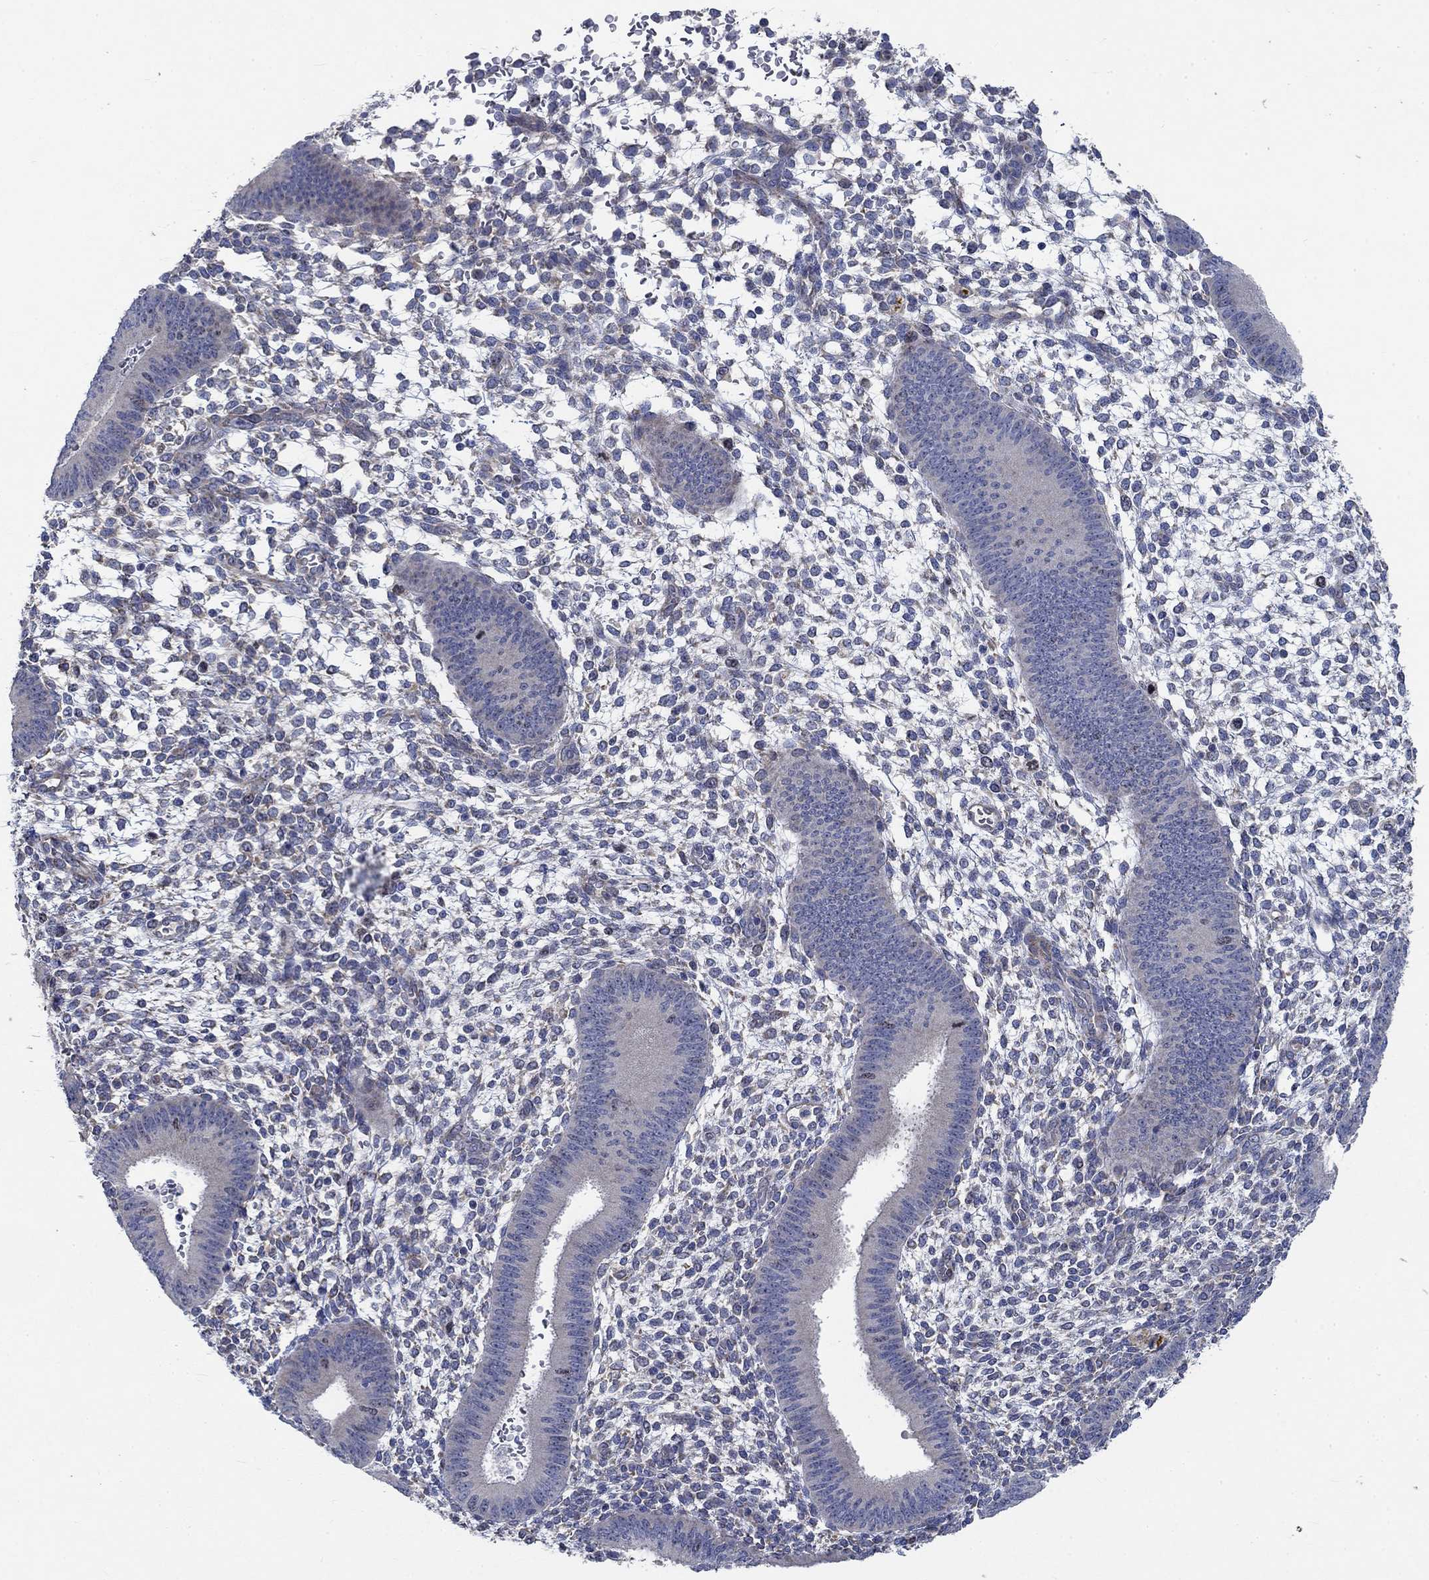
{"staining": {"intensity": "negative", "quantity": "none", "location": "none"}, "tissue": "endometrium", "cell_type": "Cells in endometrial stroma", "image_type": "normal", "snomed": [{"axis": "morphology", "description": "Normal tissue, NOS"}, {"axis": "topography", "description": "Endometrium"}], "caption": "Cells in endometrial stroma are negative for protein expression in normal human endometrium. (Stains: DAB (3,3'-diaminobenzidine) IHC with hematoxylin counter stain, Microscopy: brightfield microscopy at high magnification).", "gene": "MMP24", "patient": {"sex": "female", "age": 39}}